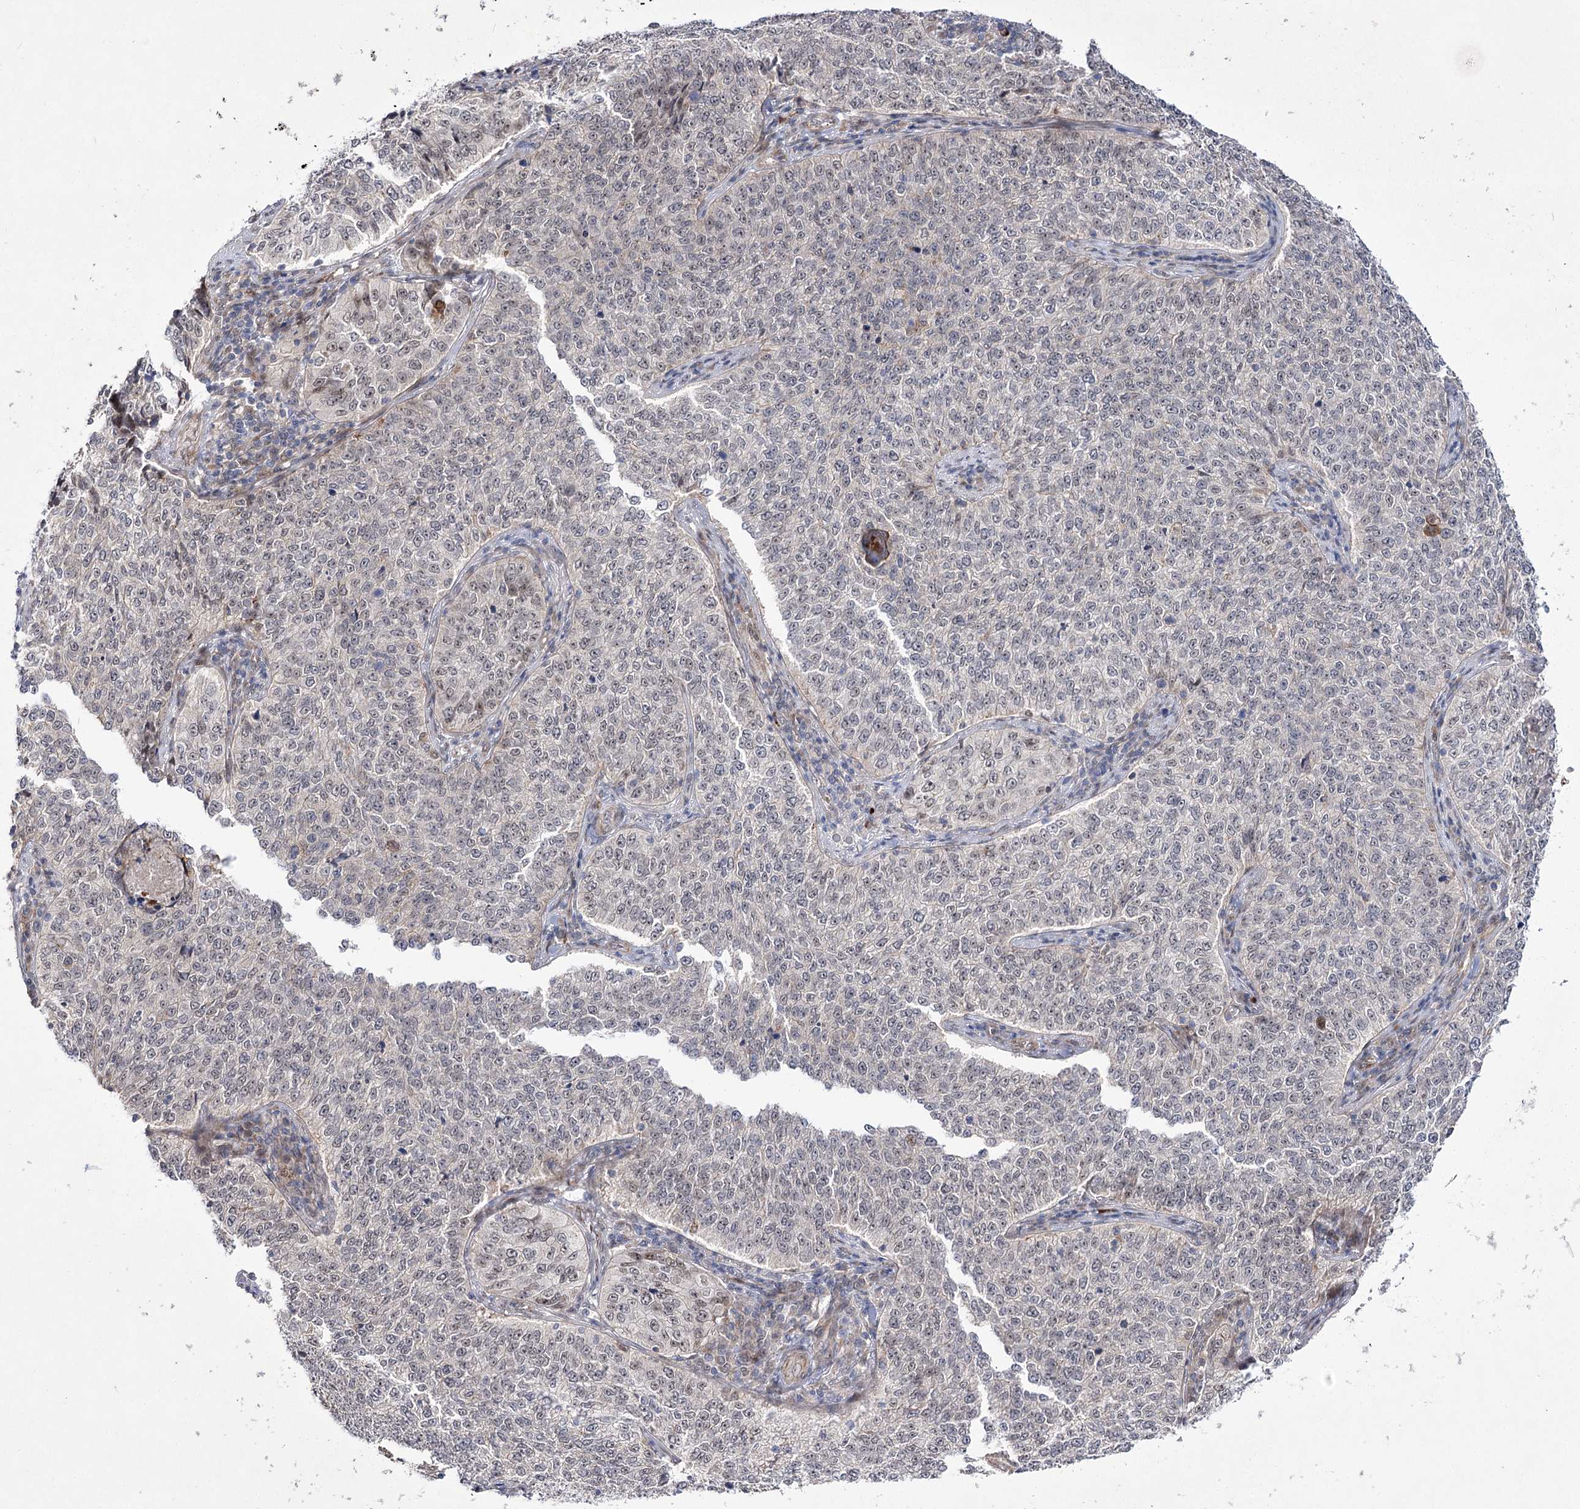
{"staining": {"intensity": "weak", "quantity": "<25%", "location": "nuclear"}, "tissue": "cervical cancer", "cell_type": "Tumor cells", "image_type": "cancer", "snomed": [{"axis": "morphology", "description": "Squamous cell carcinoma, NOS"}, {"axis": "topography", "description": "Cervix"}], "caption": "Cervical cancer (squamous cell carcinoma) was stained to show a protein in brown. There is no significant positivity in tumor cells.", "gene": "ARHGAP32", "patient": {"sex": "female", "age": 35}}